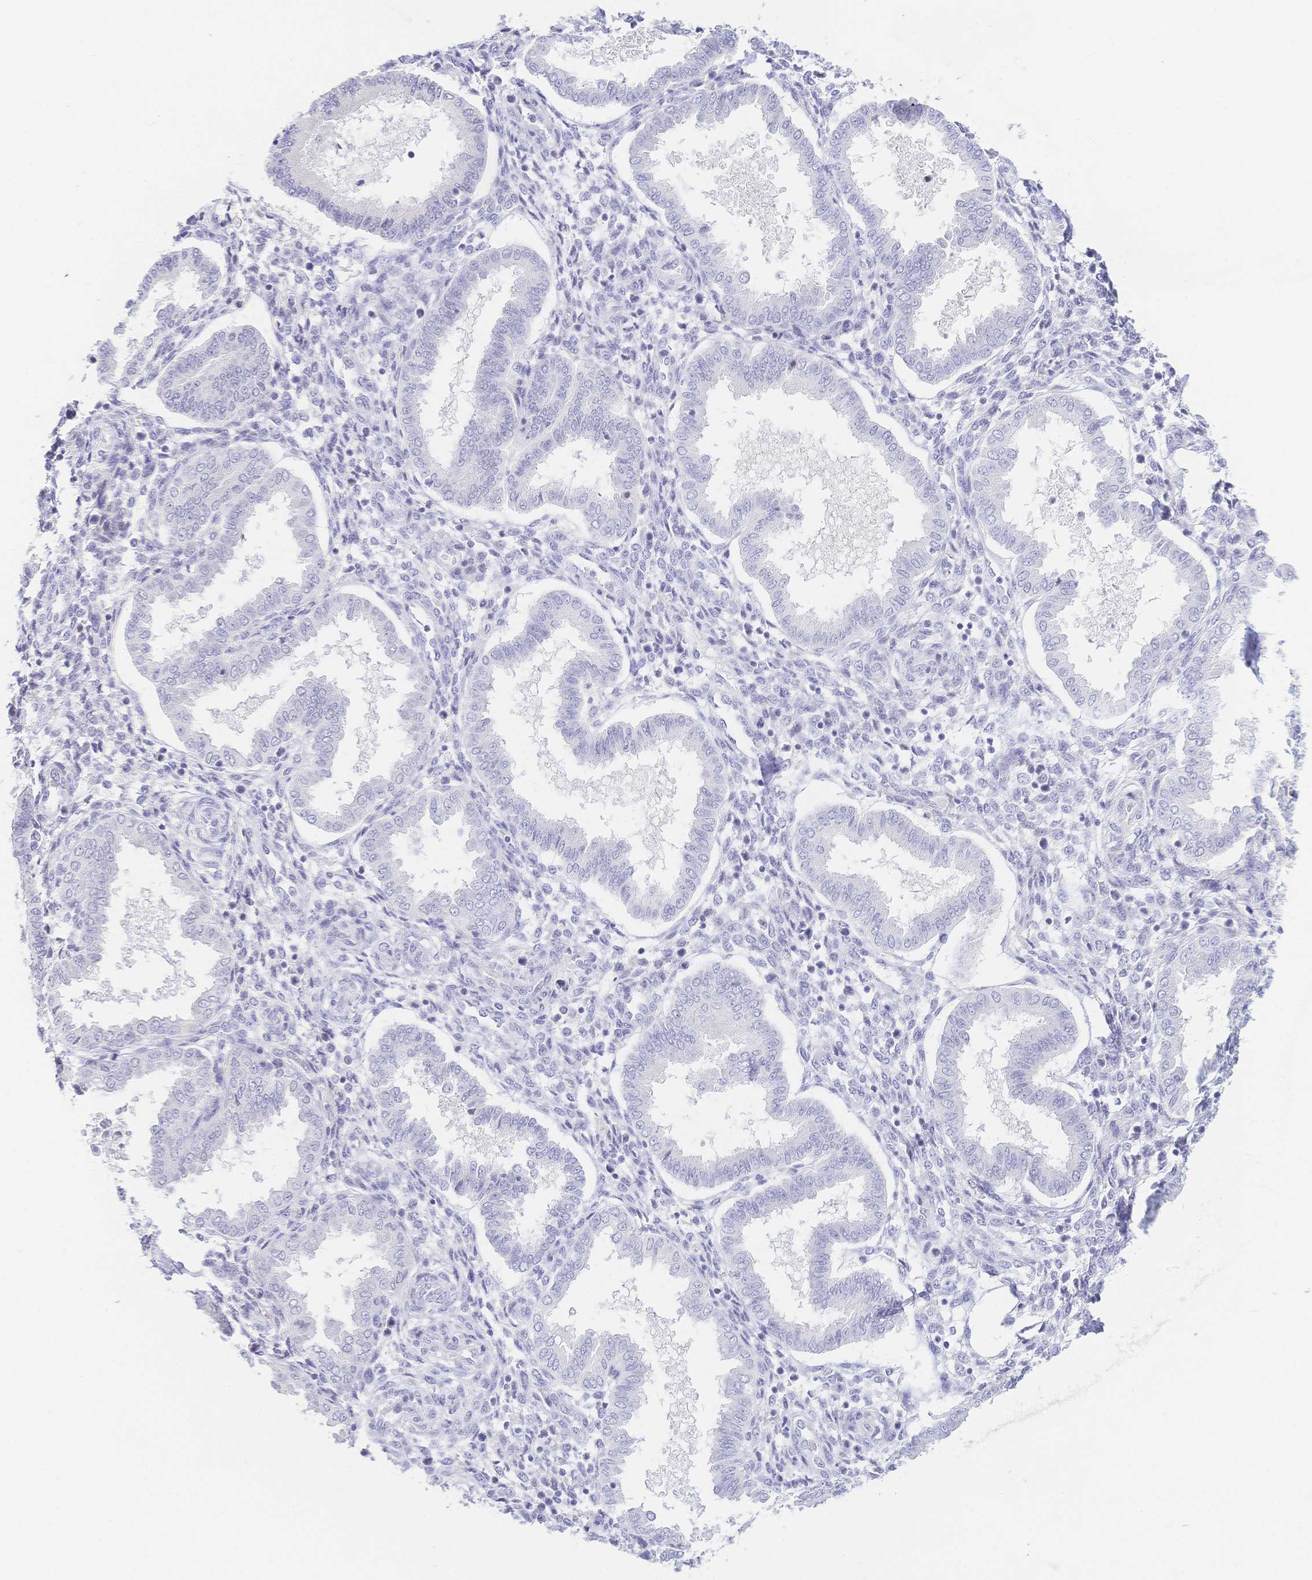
{"staining": {"intensity": "negative", "quantity": "none", "location": "none"}, "tissue": "endometrium", "cell_type": "Cells in endometrial stroma", "image_type": "normal", "snomed": [{"axis": "morphology", "description": "Normal tissue, NOS"}, {"axis": "topography", "description": "Endometrium"}], "caption": "This is an immunohistochemistry image of benign human endometrium. There is no expression in cells in endometrial stroma.", "gene": "CR2", "patient": {"sex": "female", "age": 24}}